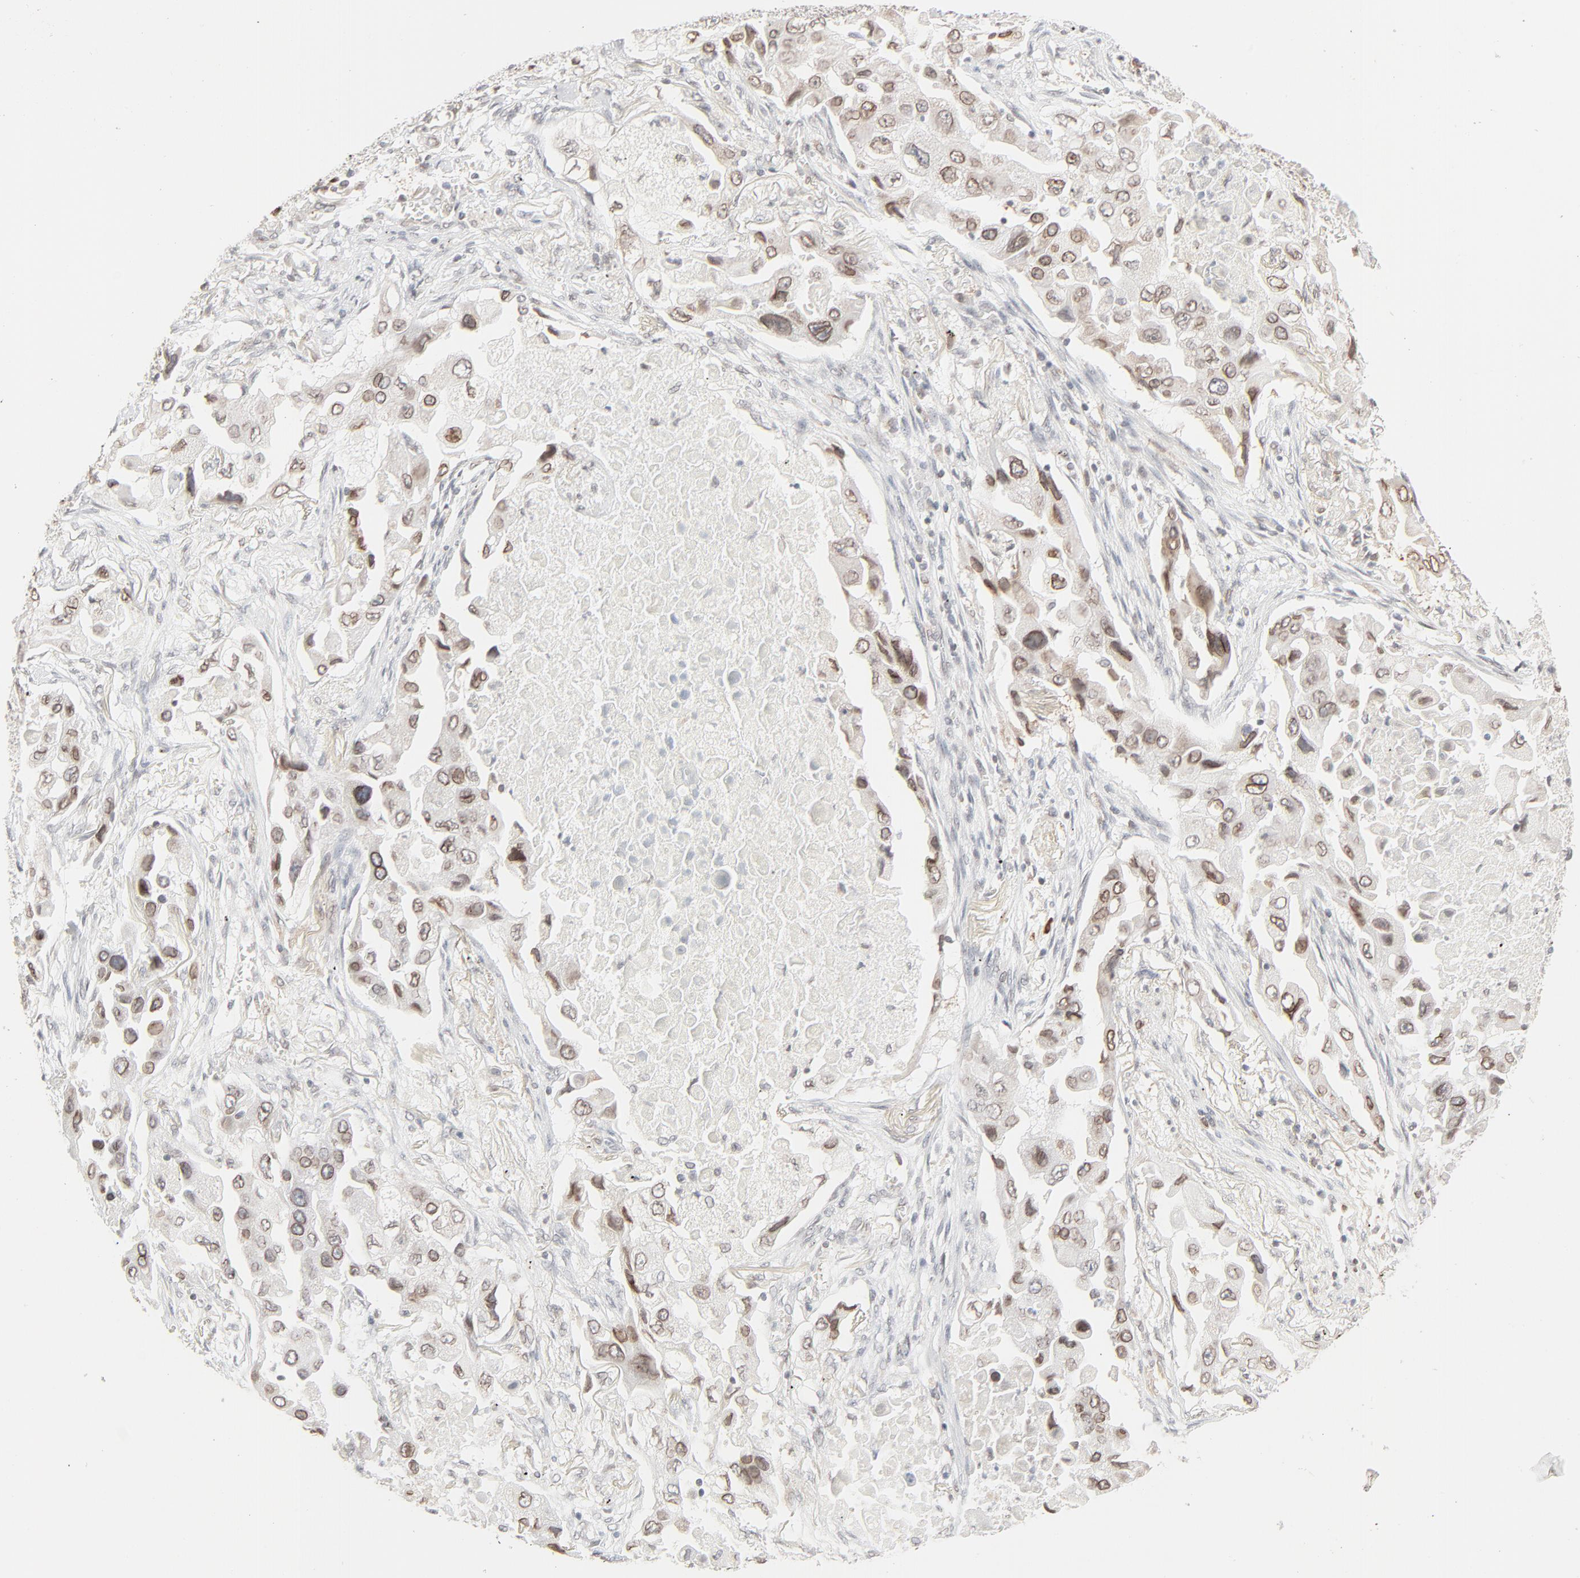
{"staining": {"intensity": "weak", "quantity": "25%-75%", "location": "cytoplasmic/membranous,nuclear"}, "tissue": "lung cancer", "cell_type": "Tumor cells", "image_type": "cancer", "snomed": [{"axis": "morphology", "description": "Adenocarcinoma, NOS"}, {"axis": "topography", "description": "Lung"}], "caption": "The photomicrograph displays a brown stain indicating the presence of a protein in the cytoplasmic/membranous and nuclear of tumor cells in adenocarcinoma (lung). (IHC, brightfield microscopy, high magnification).", "gene": "MAD1L1", "patient": {"sex": "female", "age": 65}}